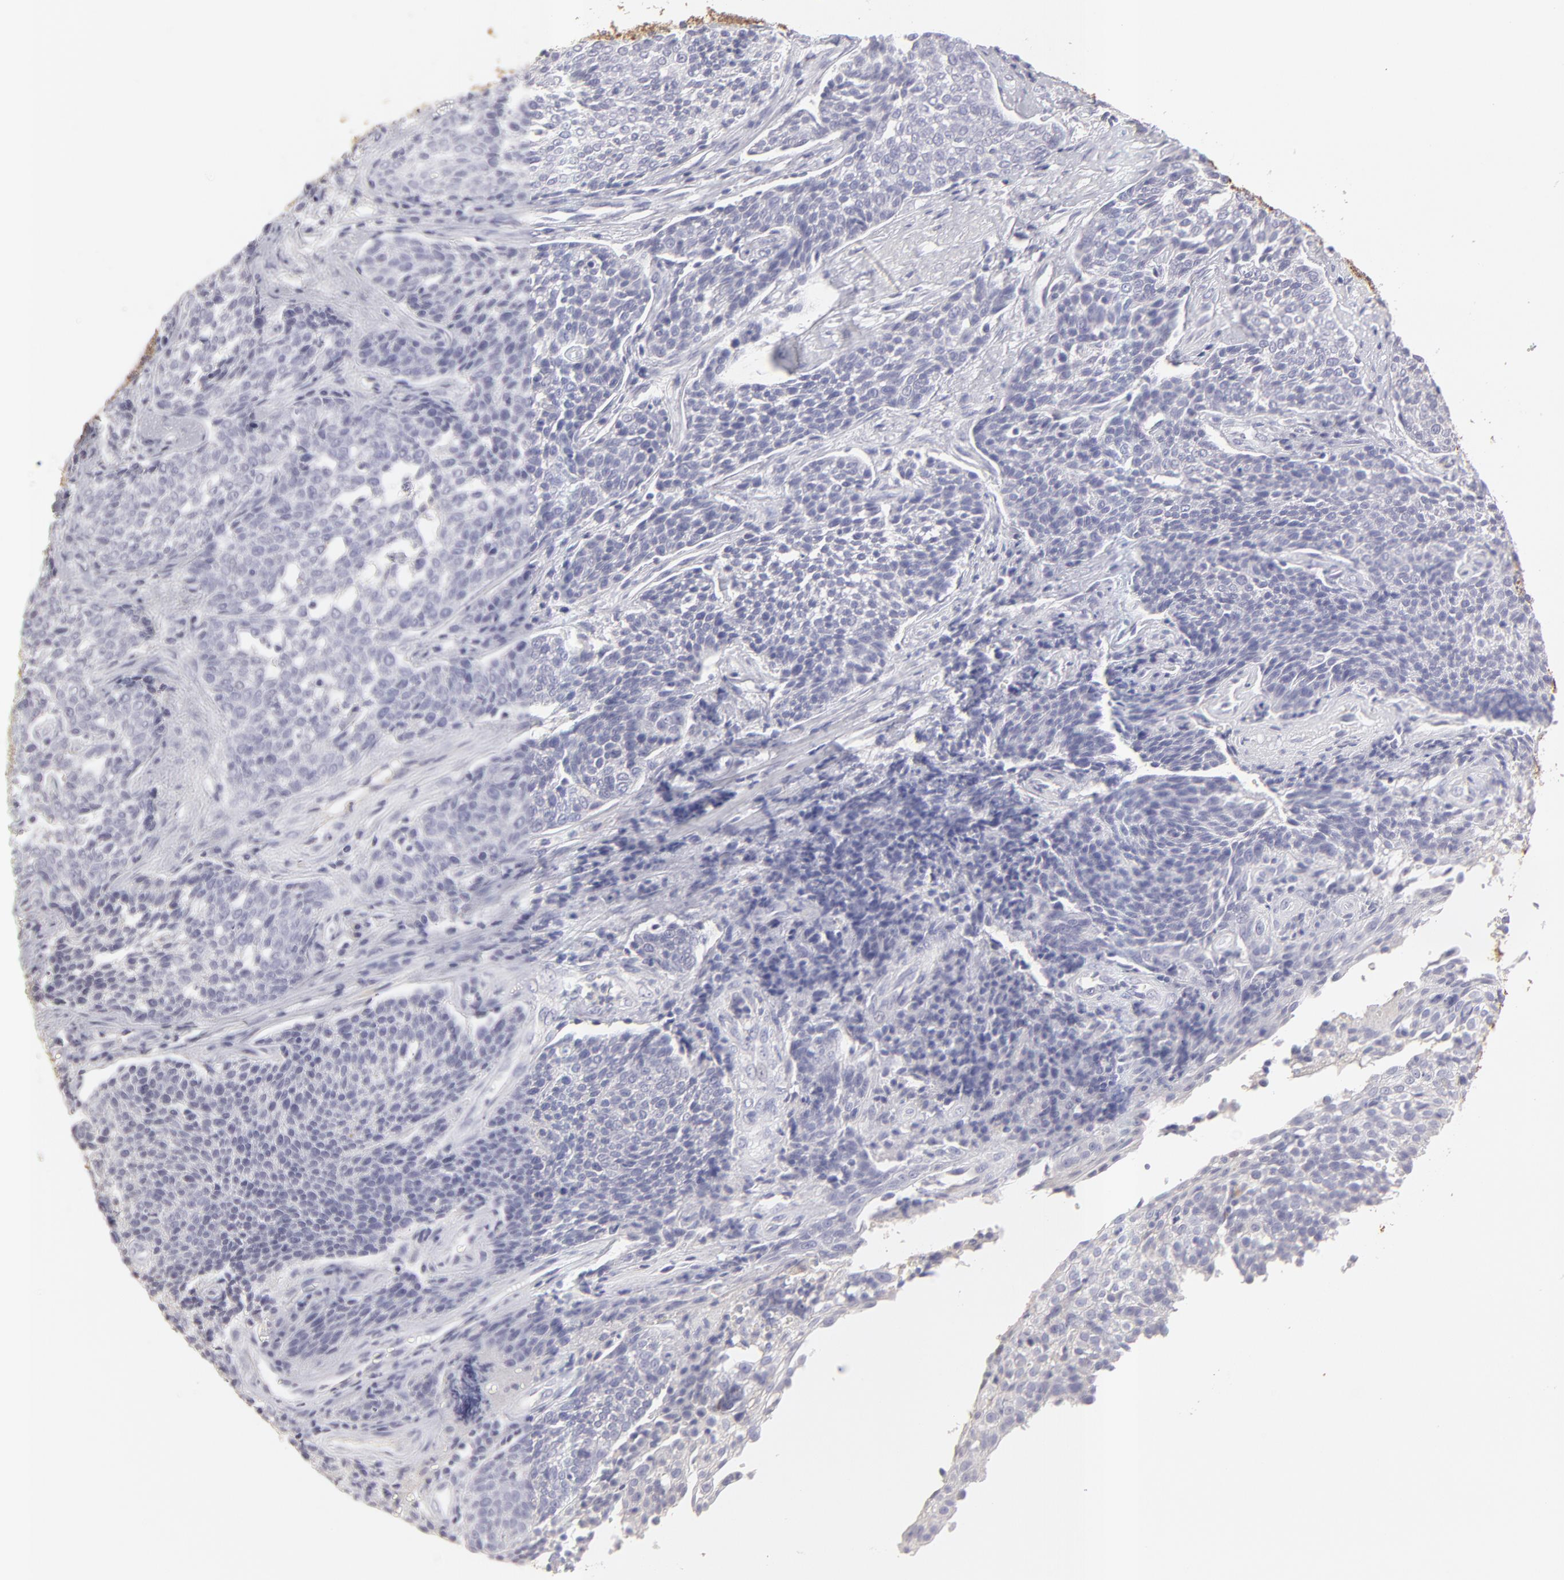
{"staining": {"intensity": "negative", "quantity": "none", "location": "none"}, "tissue": "cervical cancer", "cell_type": "Tumor cells", "image_type": "cancer", "snomed": [{"axis": "morphology", "description": "Squamous cell carcinoma, NOS"}, {"axis": "topography", "description": "Cervix"}], "caption": "Immunohistochemistry (IHC) image of human cervical squamous cell carcinoma stained for a protein (brown), which exhibits no expression in tumor cells.", "gene": "ABCC4", "patient": {"sex": "female", "age": 34}}